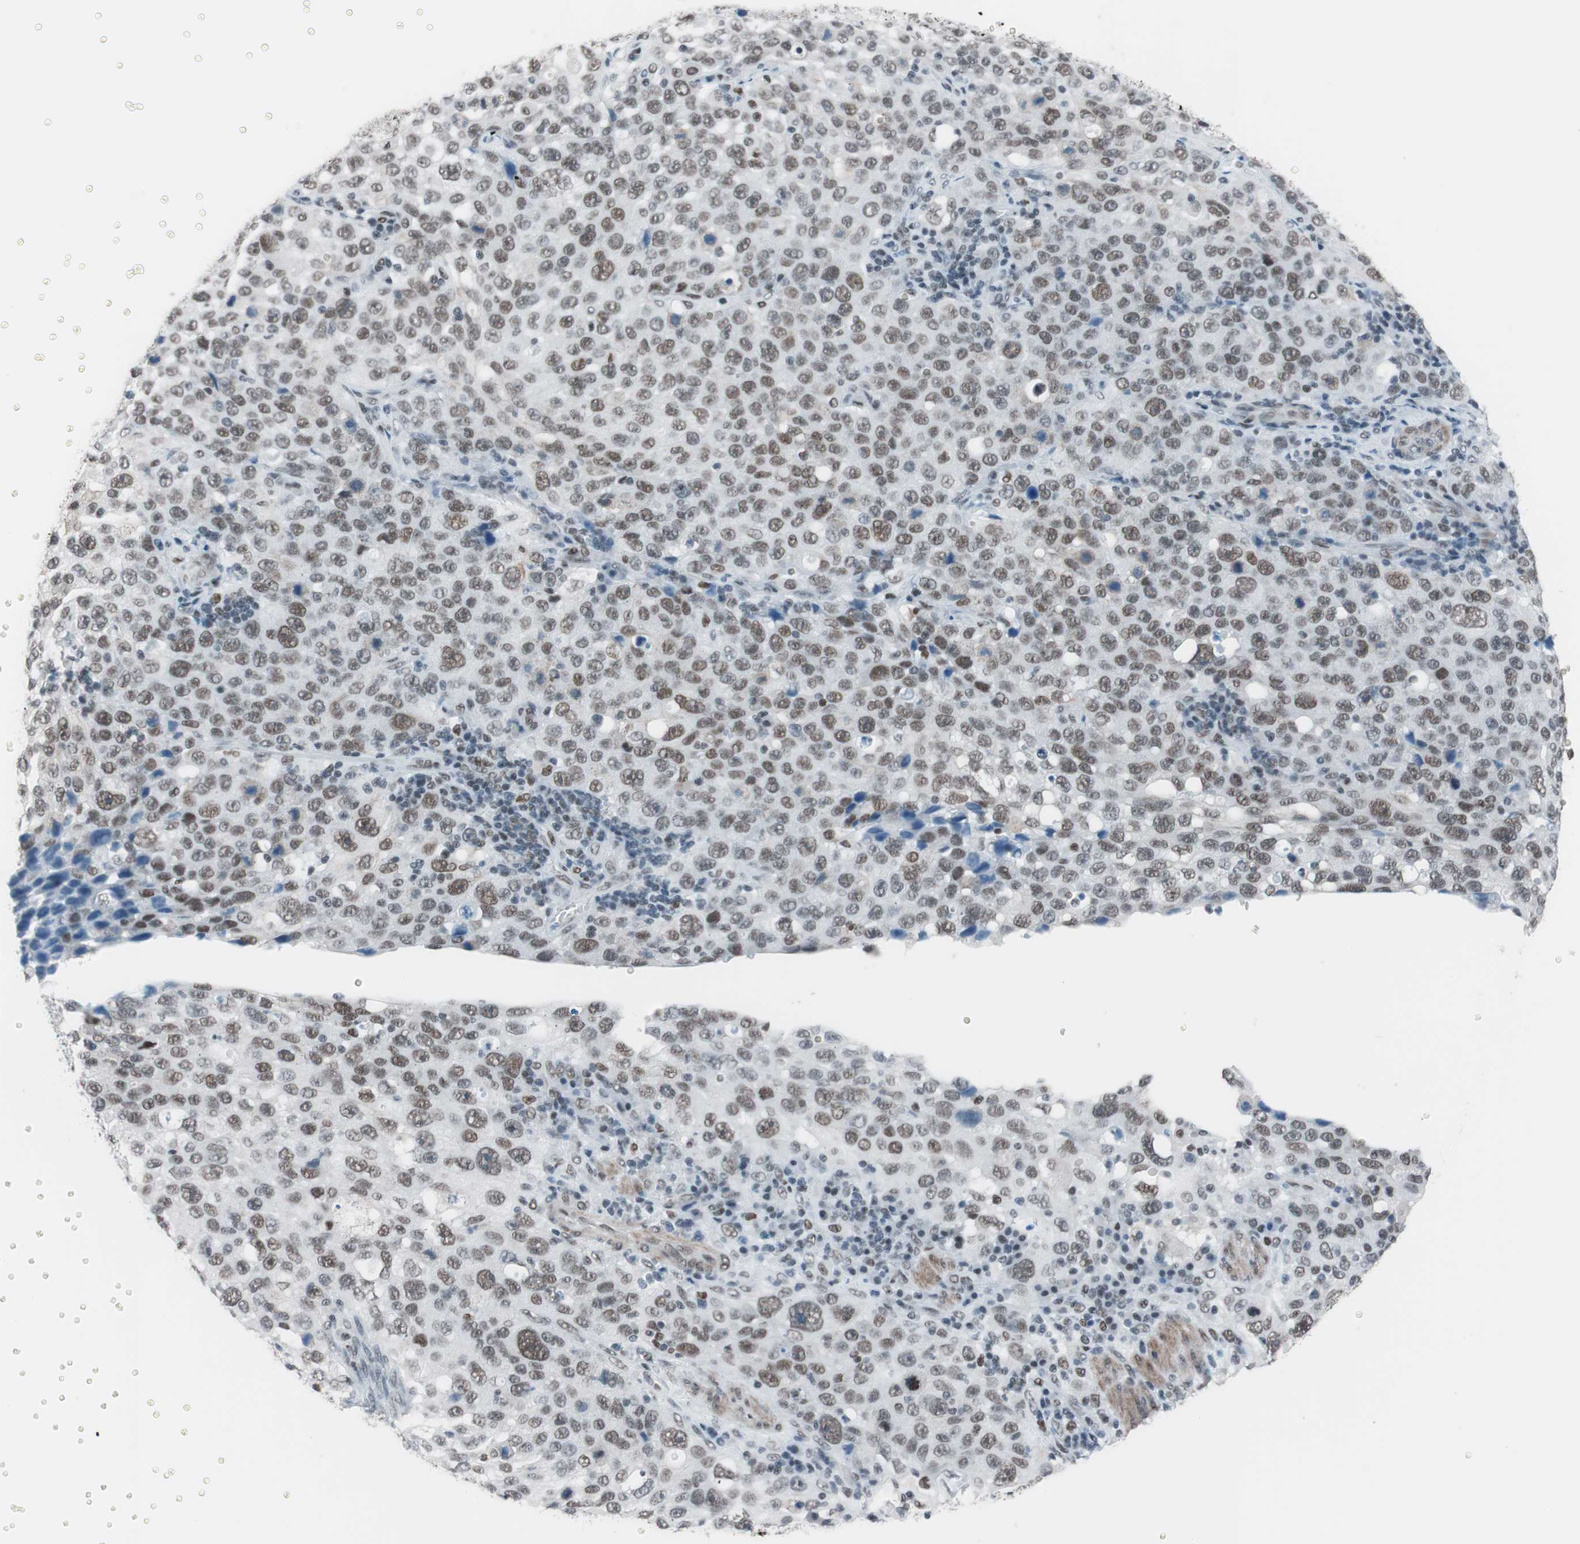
{"staining": {"intensity": "weak", "quantity": ">75%", "location": "nuclear"}, "tissue": "stomach cancer", "cell_type": "Tumor cells", "image_type": "cancer", "snomed": [{"axis": "morphology", "description": "Normal tissue, NOS"}, {"axis": "morphology", "description": "Adenocarcinoma, NOS"}, {"axis": "topography", "description": "Stomach"}], "caption": "A histopathology image of stomach cancer (adenocarcinoma) stained for a protein exhibits weak nuclear brown staining in tumor cells.", "gene": "ARID1A", "patient": {"sex": "male", "age": 48}}